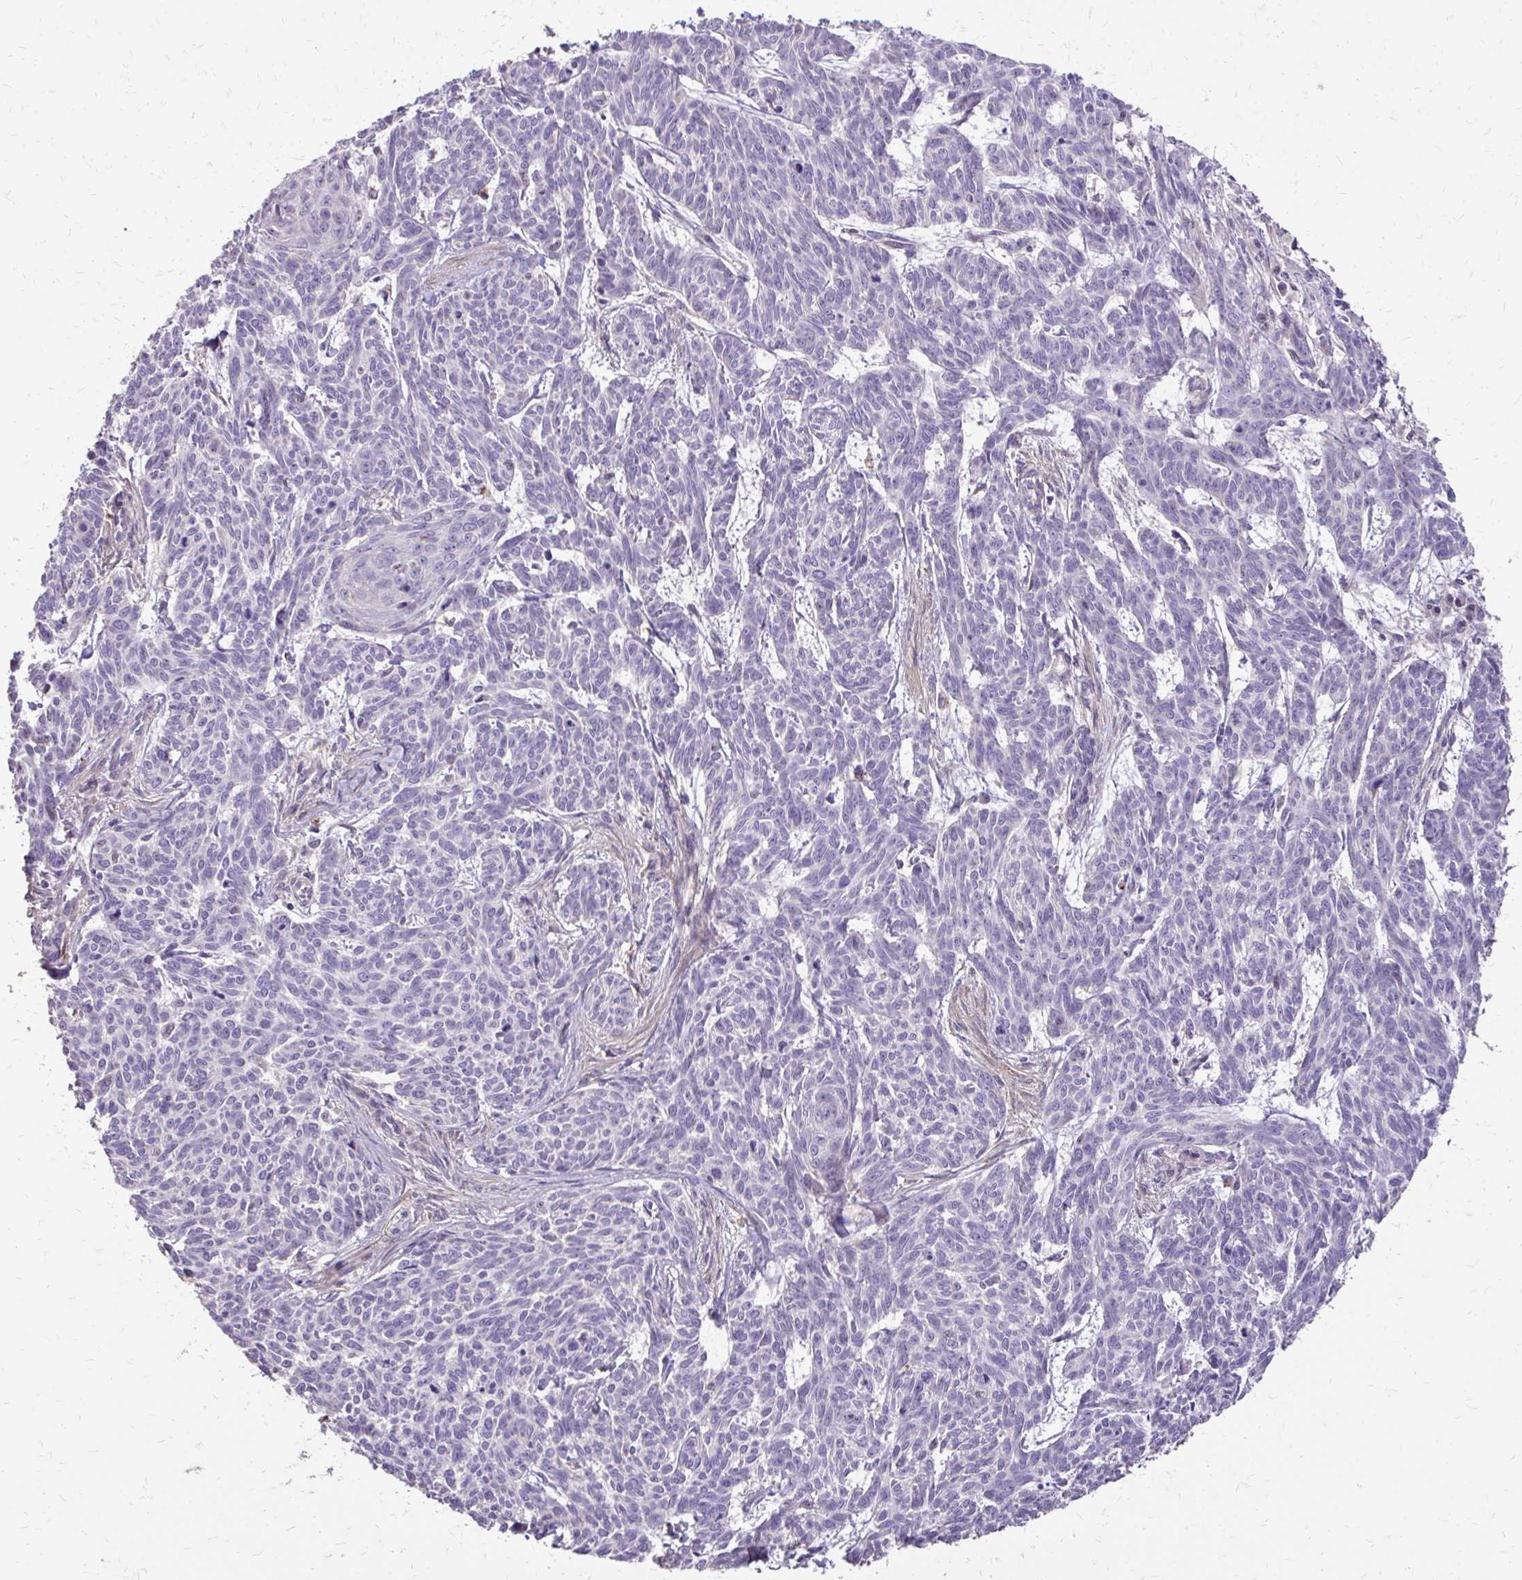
{"staining": {"intensity": "negative", "quantity": "none", "location": "none"}, "tissue": "skin cancer", "cell_type": "Tumor cells", "image_type": "cancer", "snomed": [{"axis": "morphology", "description": "Basal cell carcinoma"}, {"axis": "topography", "description": "Skin"}], "caption": "Tumor cells show no significant protein positivity in skin cancer (basal cell carcinoma).", "gene": "MYORG", "patient": {"sex": "female", "age": 93}}